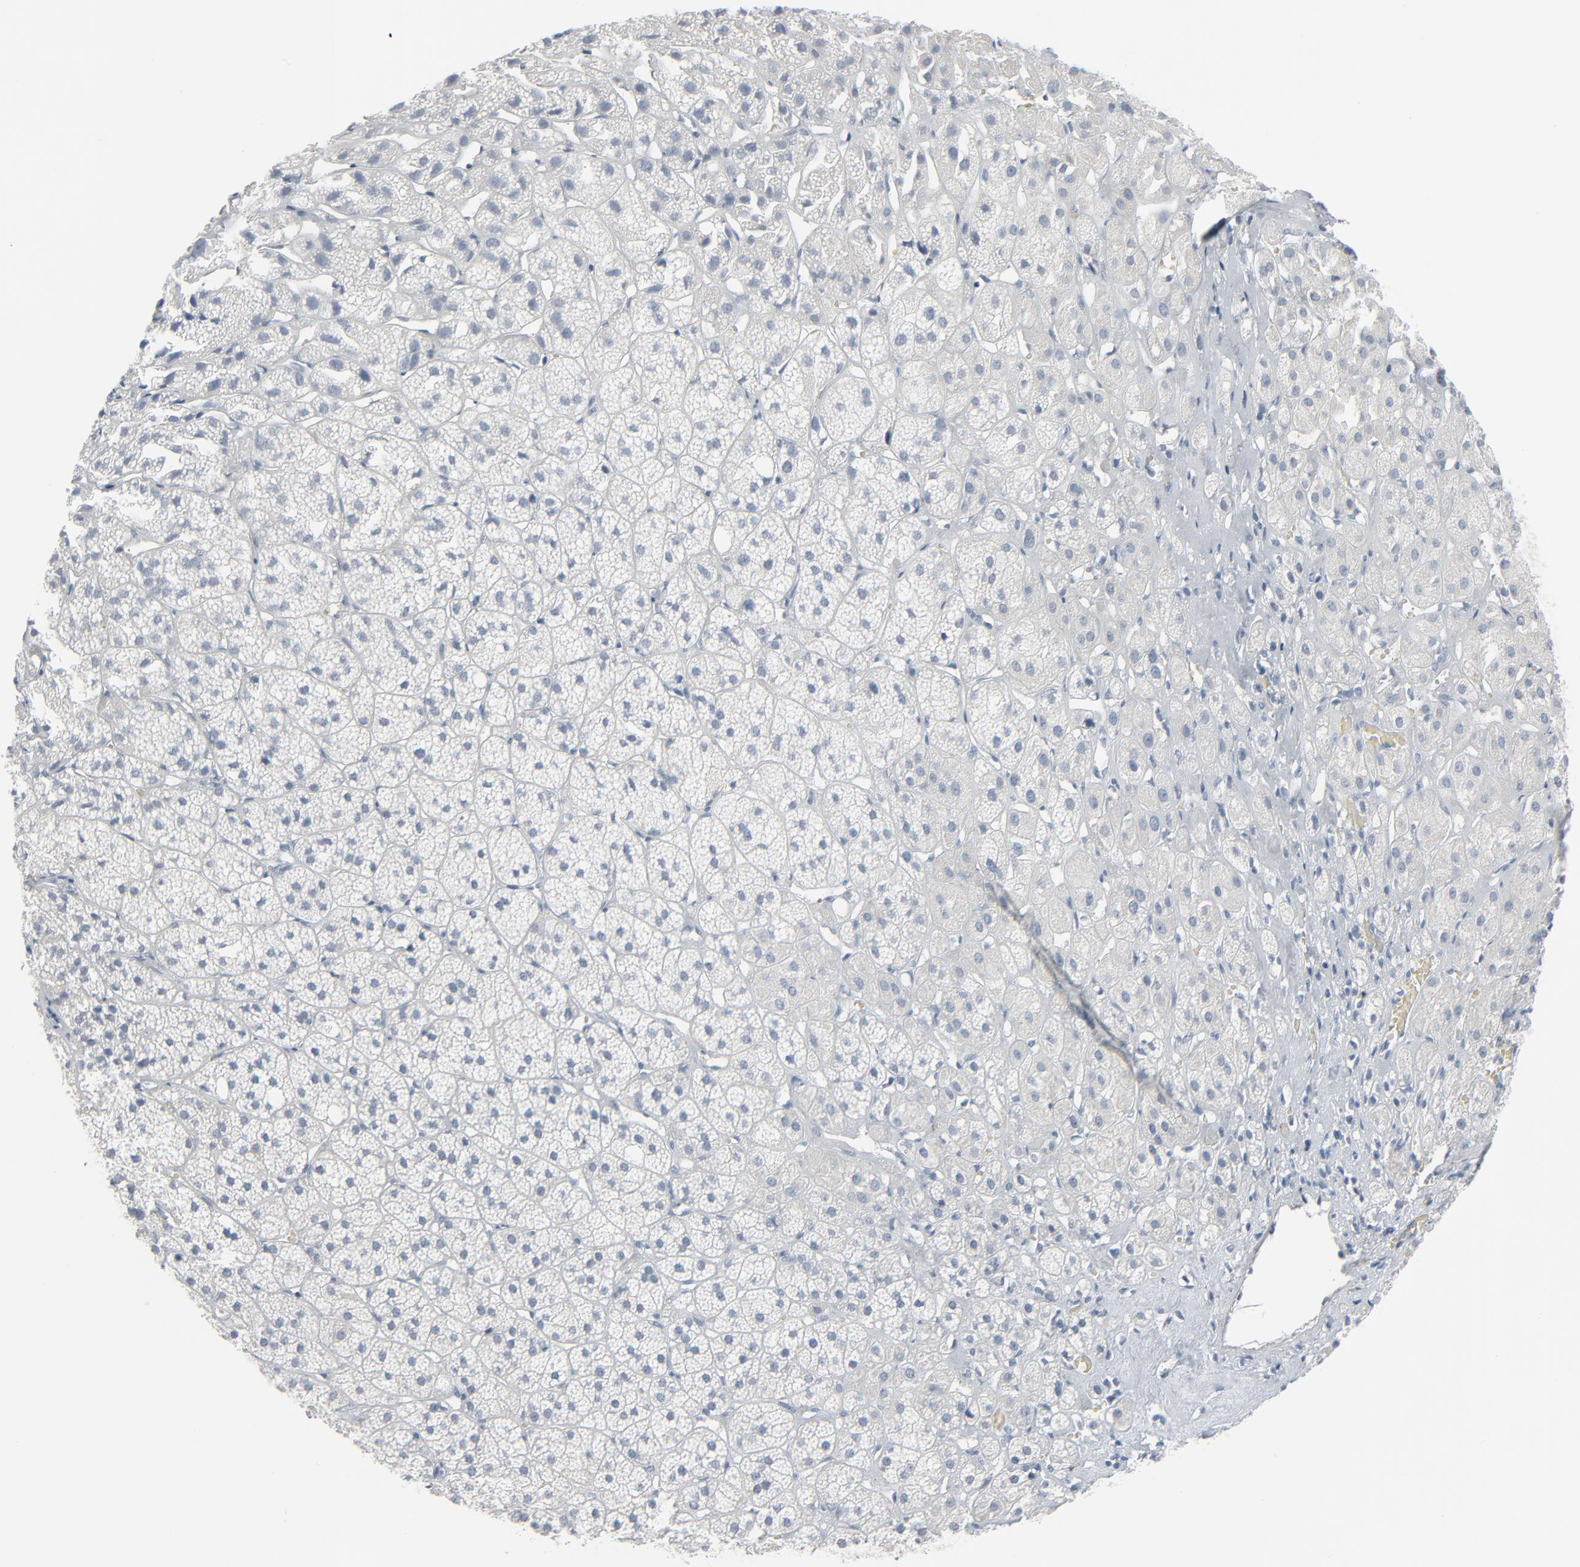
{"staining": {"intensity": "negative", "quantity": "none", "location": "none"}, "tissue": "adrenal gland", "cell_type": "Glandular cells", "image_type": "normal", "snomed": [{"axis": "morphology", "description": "Normal tissue, NOS"}, {"axis": "topography", "description": "Adrenal gland"}], "caption": "IHC photomicrograph of benign adrenal gland: adrenal gland stained with DAB (3,3'-diaminobenzidine) reveals no significant protein staining in glandular cells. Brightfield microscopy of immunohistochemistry stained with DAB (brown) and hematoxylin (blue), captured at high magnification.", "gene": "SAGE1", "patient": {"sex": "female", "age": 71}}